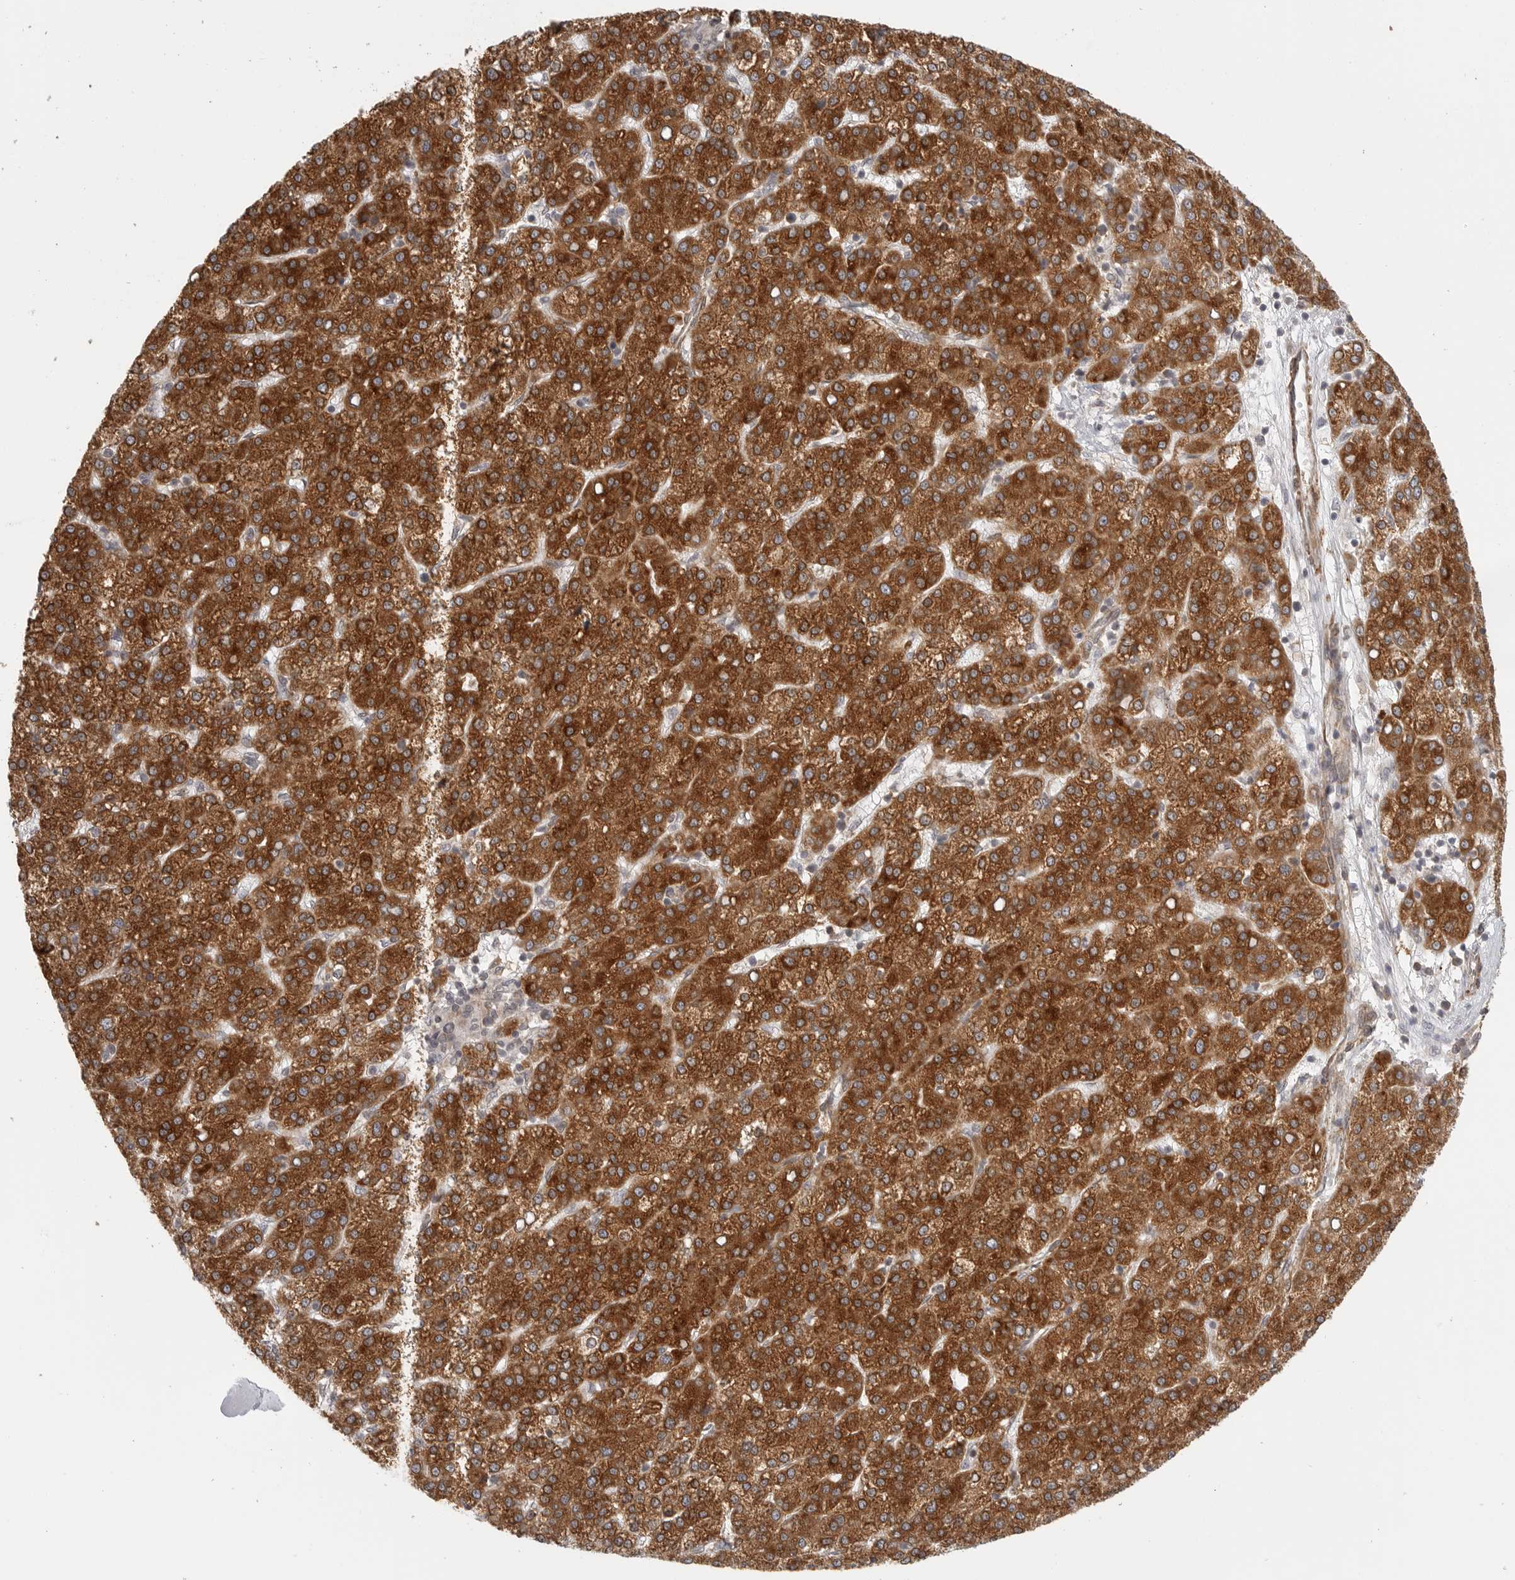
{"staining": {"intensity": "strong", "quantity": ">75%", "location": "cytoplasmic/membranous"}, "tissue": "liver cancer", "cell_type": "Tumor cells", "image_type": "cancer", "snomed": [{"axis": "morphology", "description": "Carcinoma, Hepatocellular, NOS"}, {"axis": "topography", "description": "Liver"}], "caption": "A brown stain labels strong cytoplasmic/membranous positivity of a protein in human liver cancer tumor cells.", "gene": "CERS2", "patient": {"sex": "female", "age": 58}}